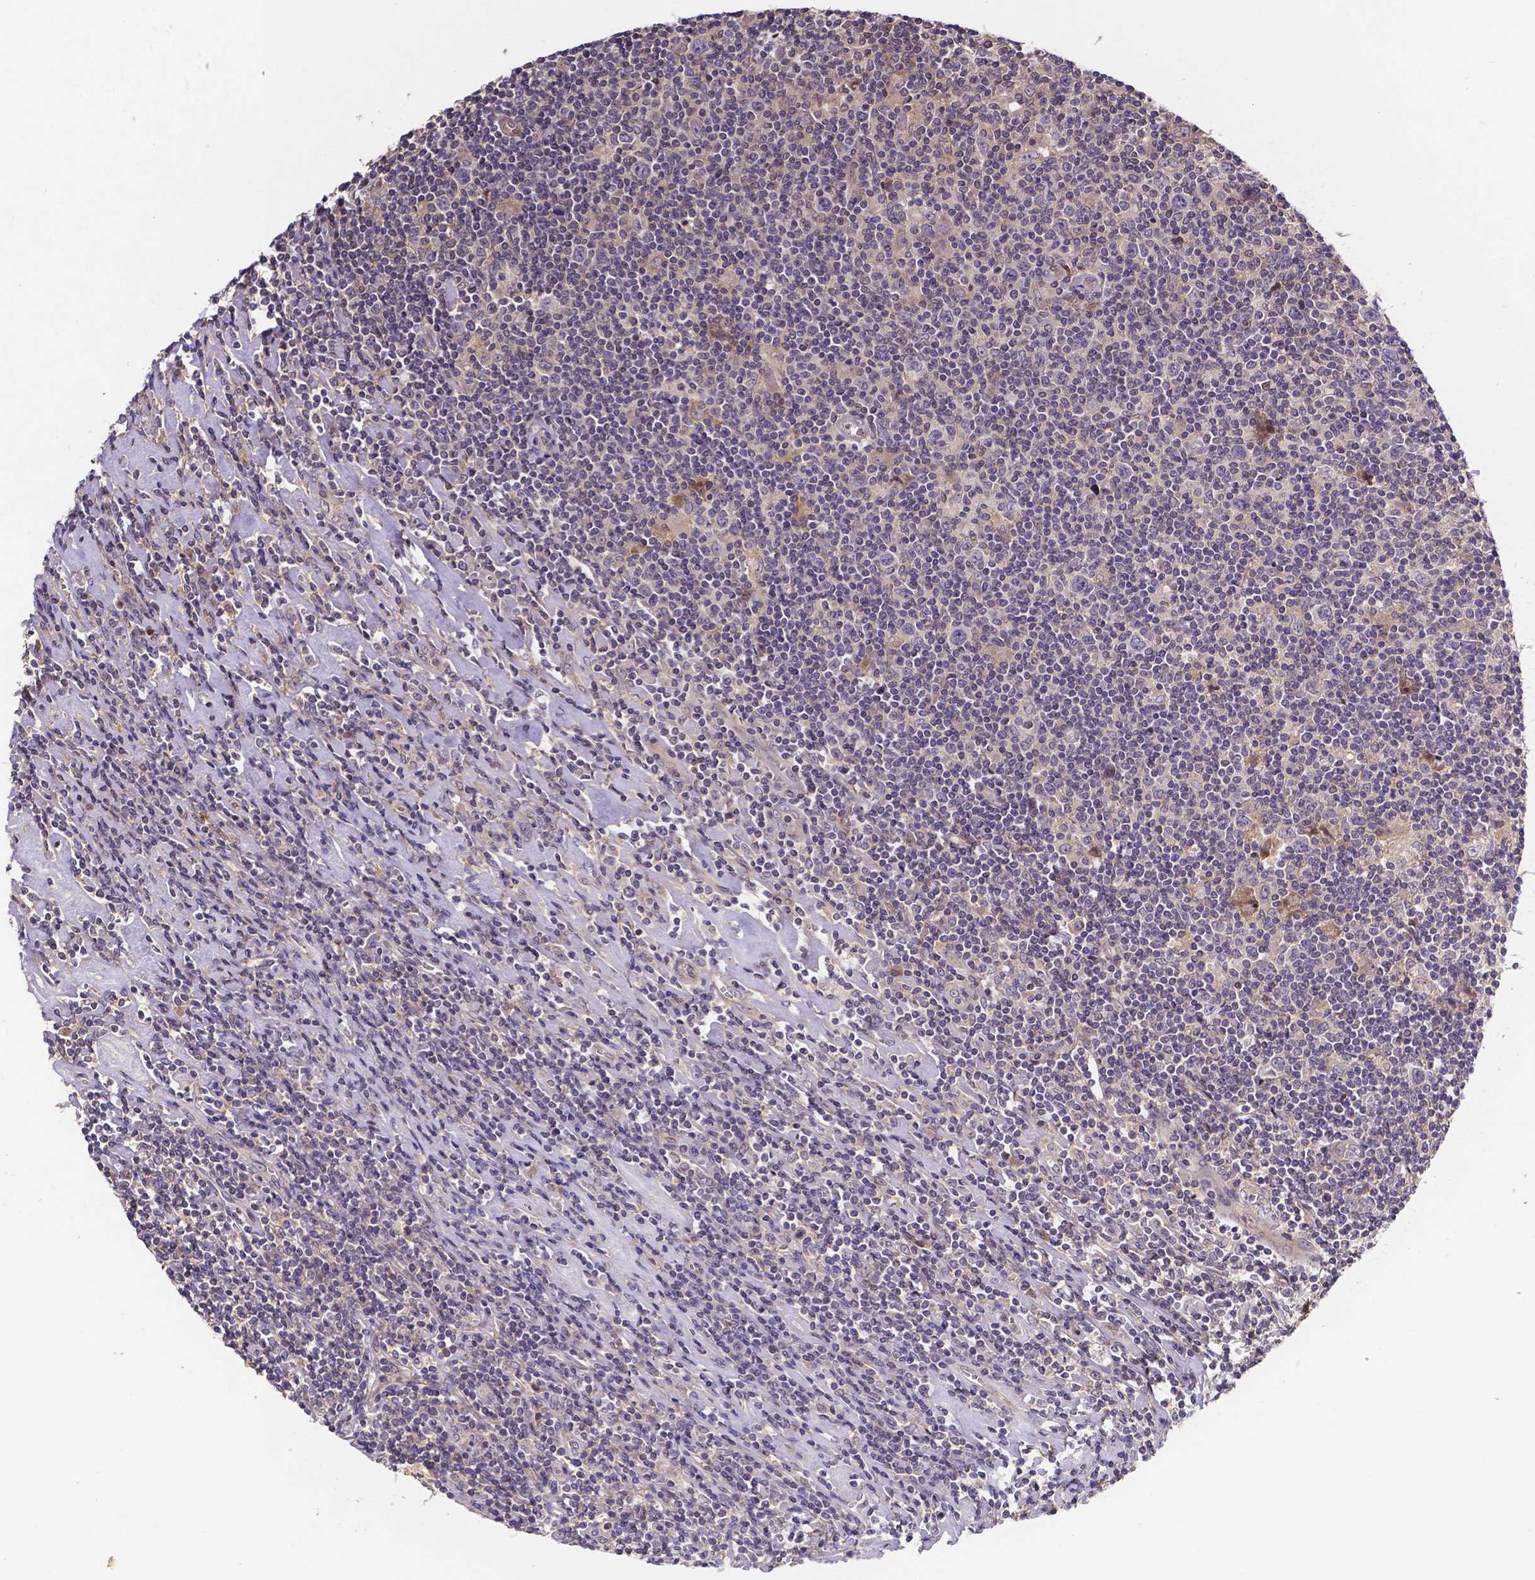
{"staining": {"intensity": "negative", "quantity": "none", "location": "none"}, "tissue": "lymphoma", "cell_type": "Tumor cells", "image_type": "cancer", "snomed": [{"axis": "morphology", "description": "Hodgkin's disease, NOS"}, {"axis": "topography", "description": "Lymph node"}], "caption": "IHC of human Hodgkin's disease exhibits no positivity in tumor cells.", "gene": "RNF123", "patient": {"sex": "male", "age": 40}}